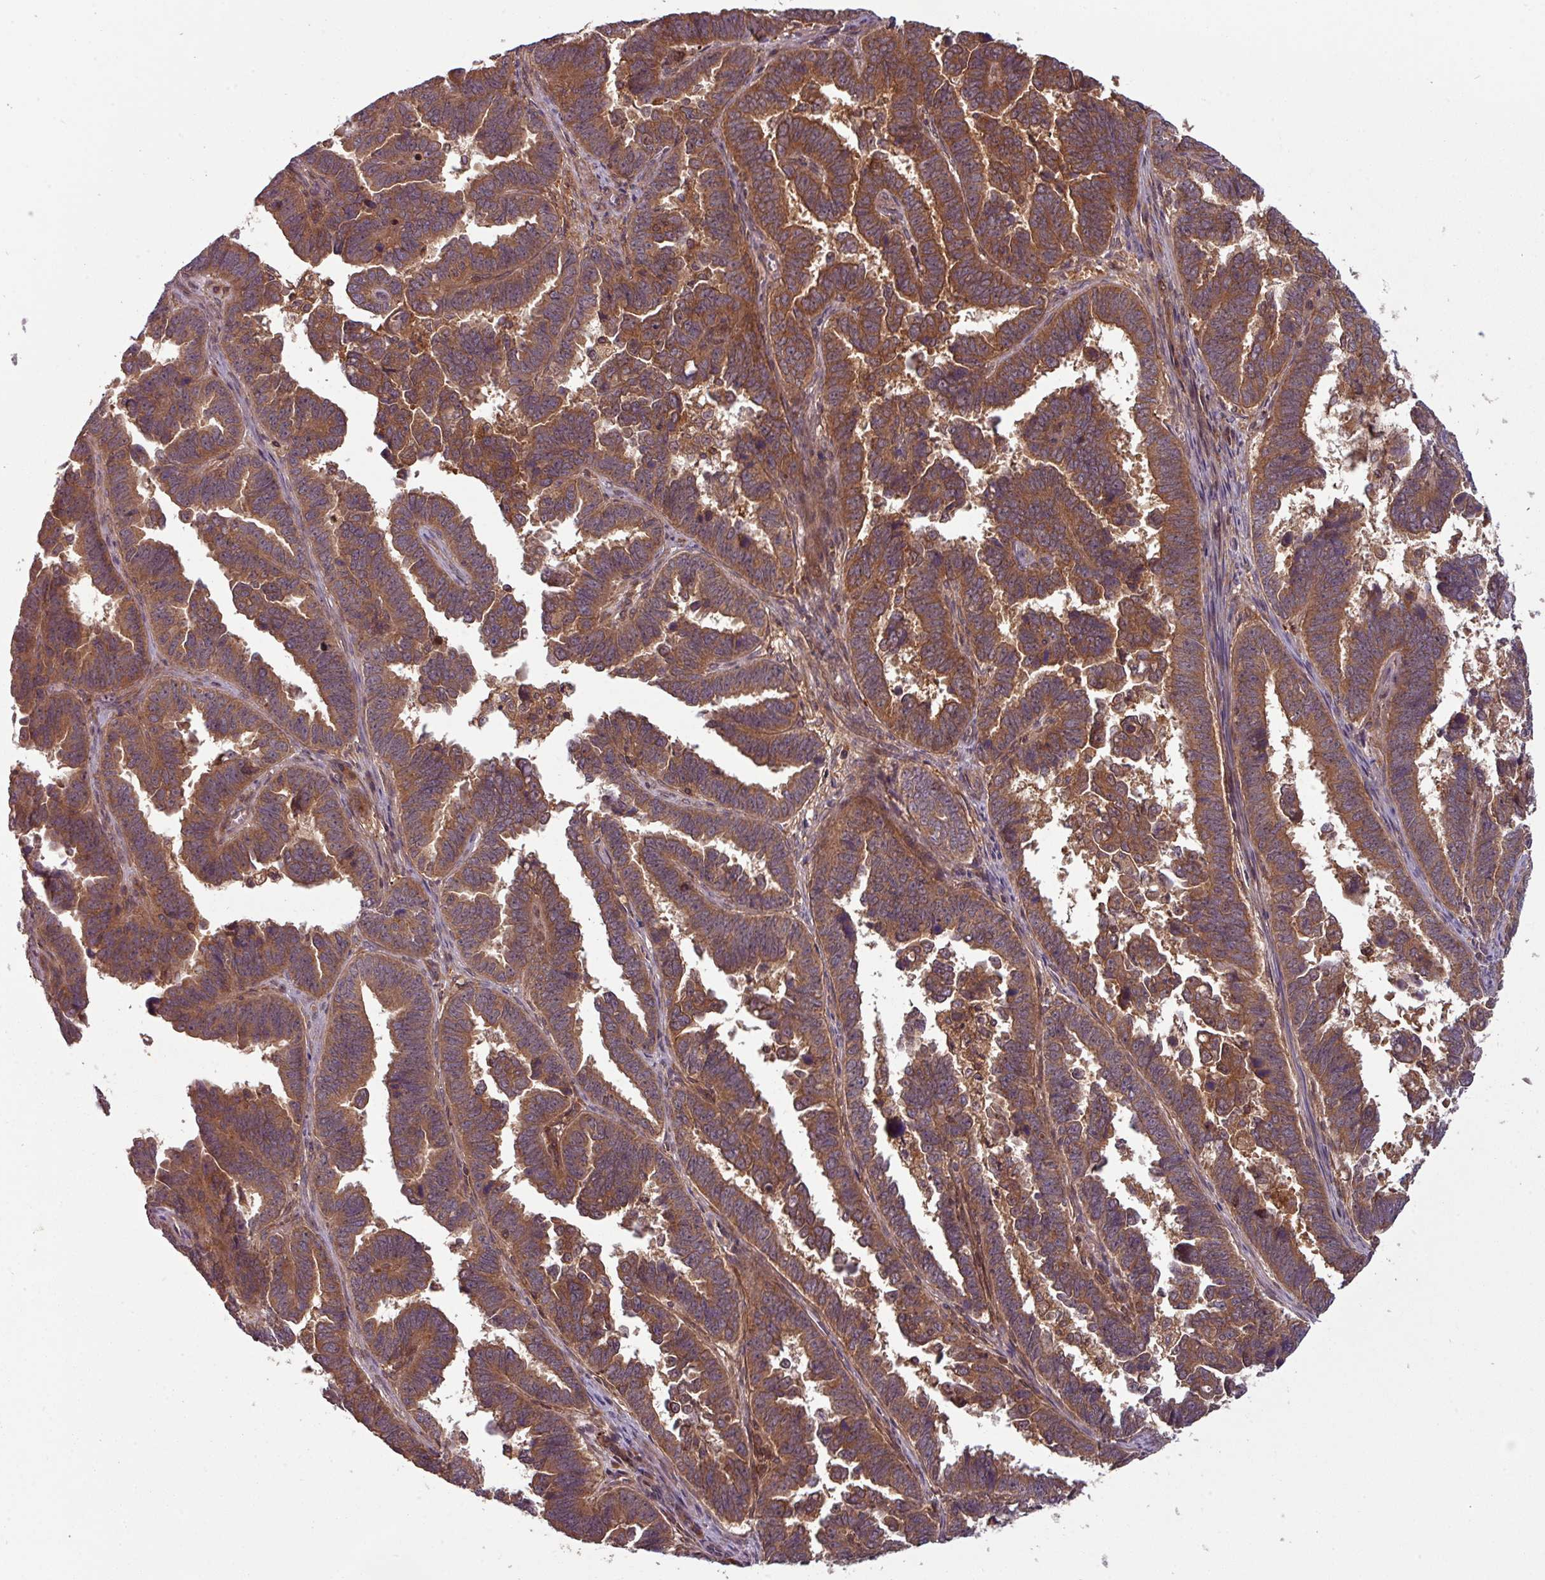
{"staining": {"intensity": "moderate", "quantity": ">75%", "location": "cytoplasmic/membranous"}, "tissue": "endometrial cancer", "cell_type": "Tumor cells", "image_type": "cancer", "snomed": [{"axis": "morphology", "description": "Adenocarcinoma, NOS"}, {"axis": "topography", "description": "Endometrium"}], "caption": "Endometrial cancer was stained to show a protein in brown. There is medium levels of moderate cytoplasmic/membranous positivity in approximately >75% of tumor cells.", "gene": "GSKIP", "patient": {"sex": "female", "age": 75}}